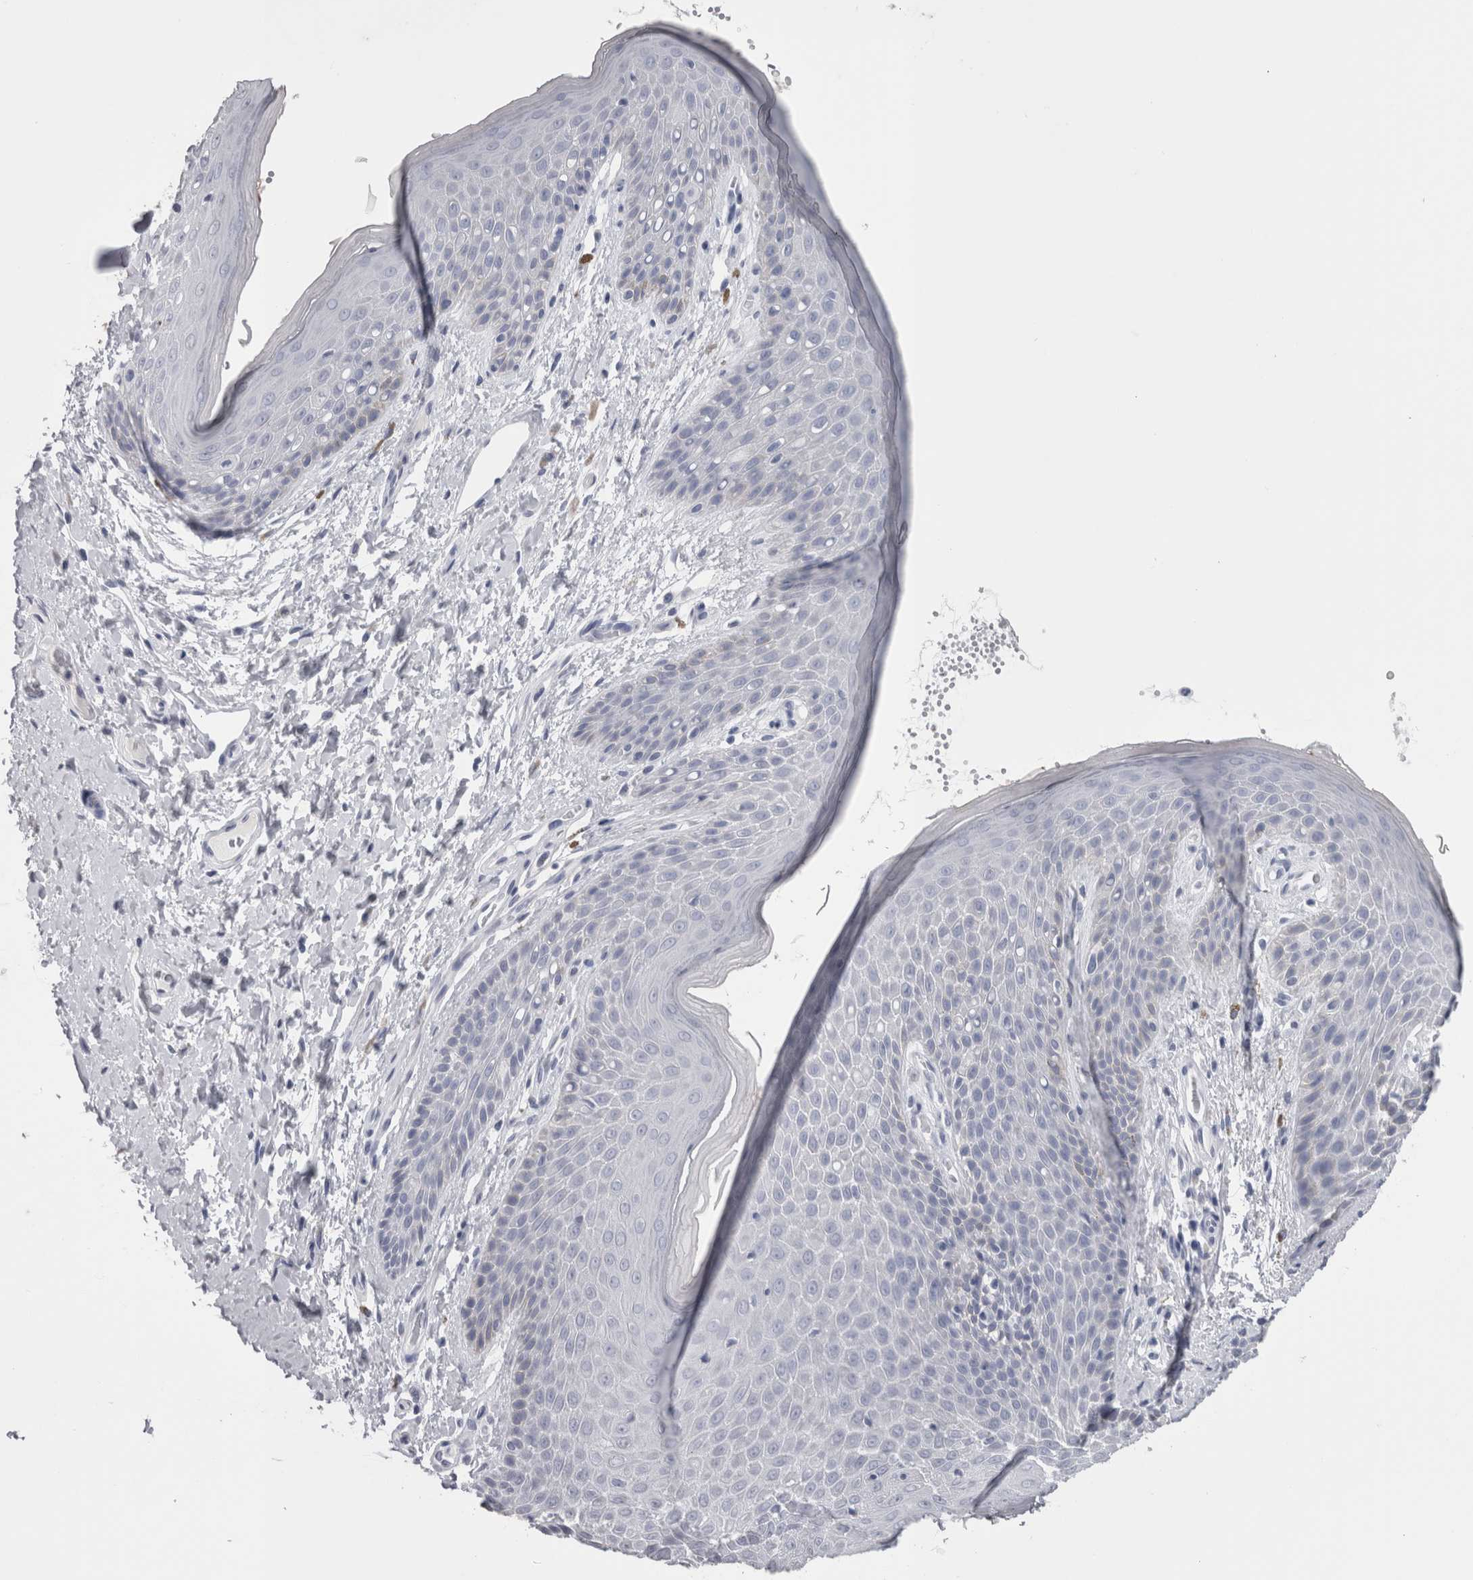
{"staining": {"intensity": "negative", "quantity": "none", "location": "none"}, "tissue": "skin", "cell_type": "Epidermal cells", "image_type": "normal", "snomed": [{"axis": "morphology", "description": "Normal tissue, NOS"}, {"axis": "topography", "description": "Anal"}], "caption": "High power microscopy micrograph of an immunohistochemistry (IHC) histopathology image of normal skin, revealing no significant staining in epidermal cells. The staining was performed using DAB (3,3'-diaminobenzidine) to visualize the protein expression in brown, while the nuclei were stained in blue with hematoxylin (Magnification: 20x).", "gene": "CA8", "patient": {"sex": "male", "age": 74}}